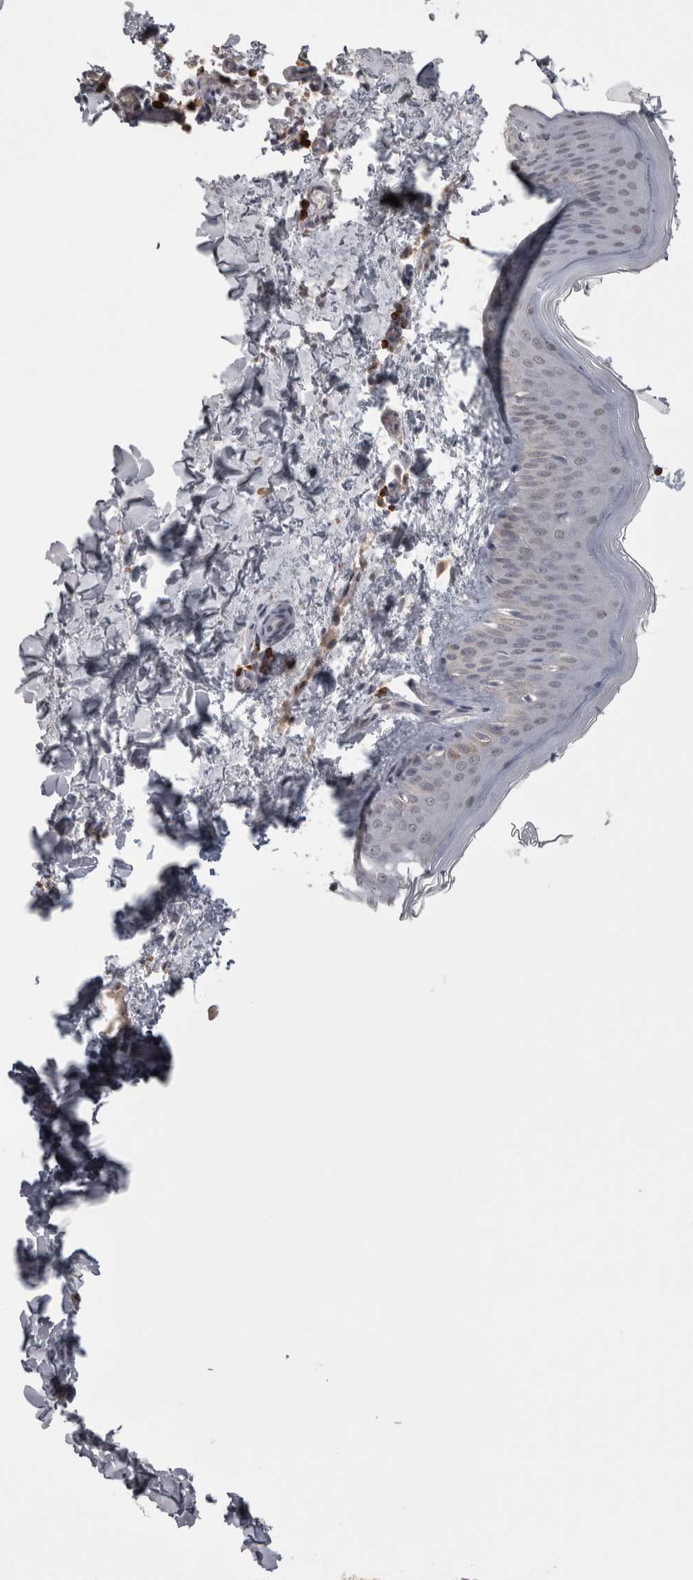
{"staining": {"intensity": "negative", "quantity": "none", "location": "none"}, "tissue": "skin", "cell_type": "Fibroblasts", "image_type": "normal", "snomed": [{"axis": "morphology", "description": "Normal tissue, NOS"}, {"axis": "topography", "description": "Skin"}], "caption": "Immunohistochemistry (IHC) of benign skin displays no expression in fibroblasts. The staining was performed using DAB to visualize the protein expression in brown, while the nuclei were stained in blue with hematoxylin (Magnification: 20x).", "gene": "SKAP1", "patient": {"sex": "female", "age": 27}}